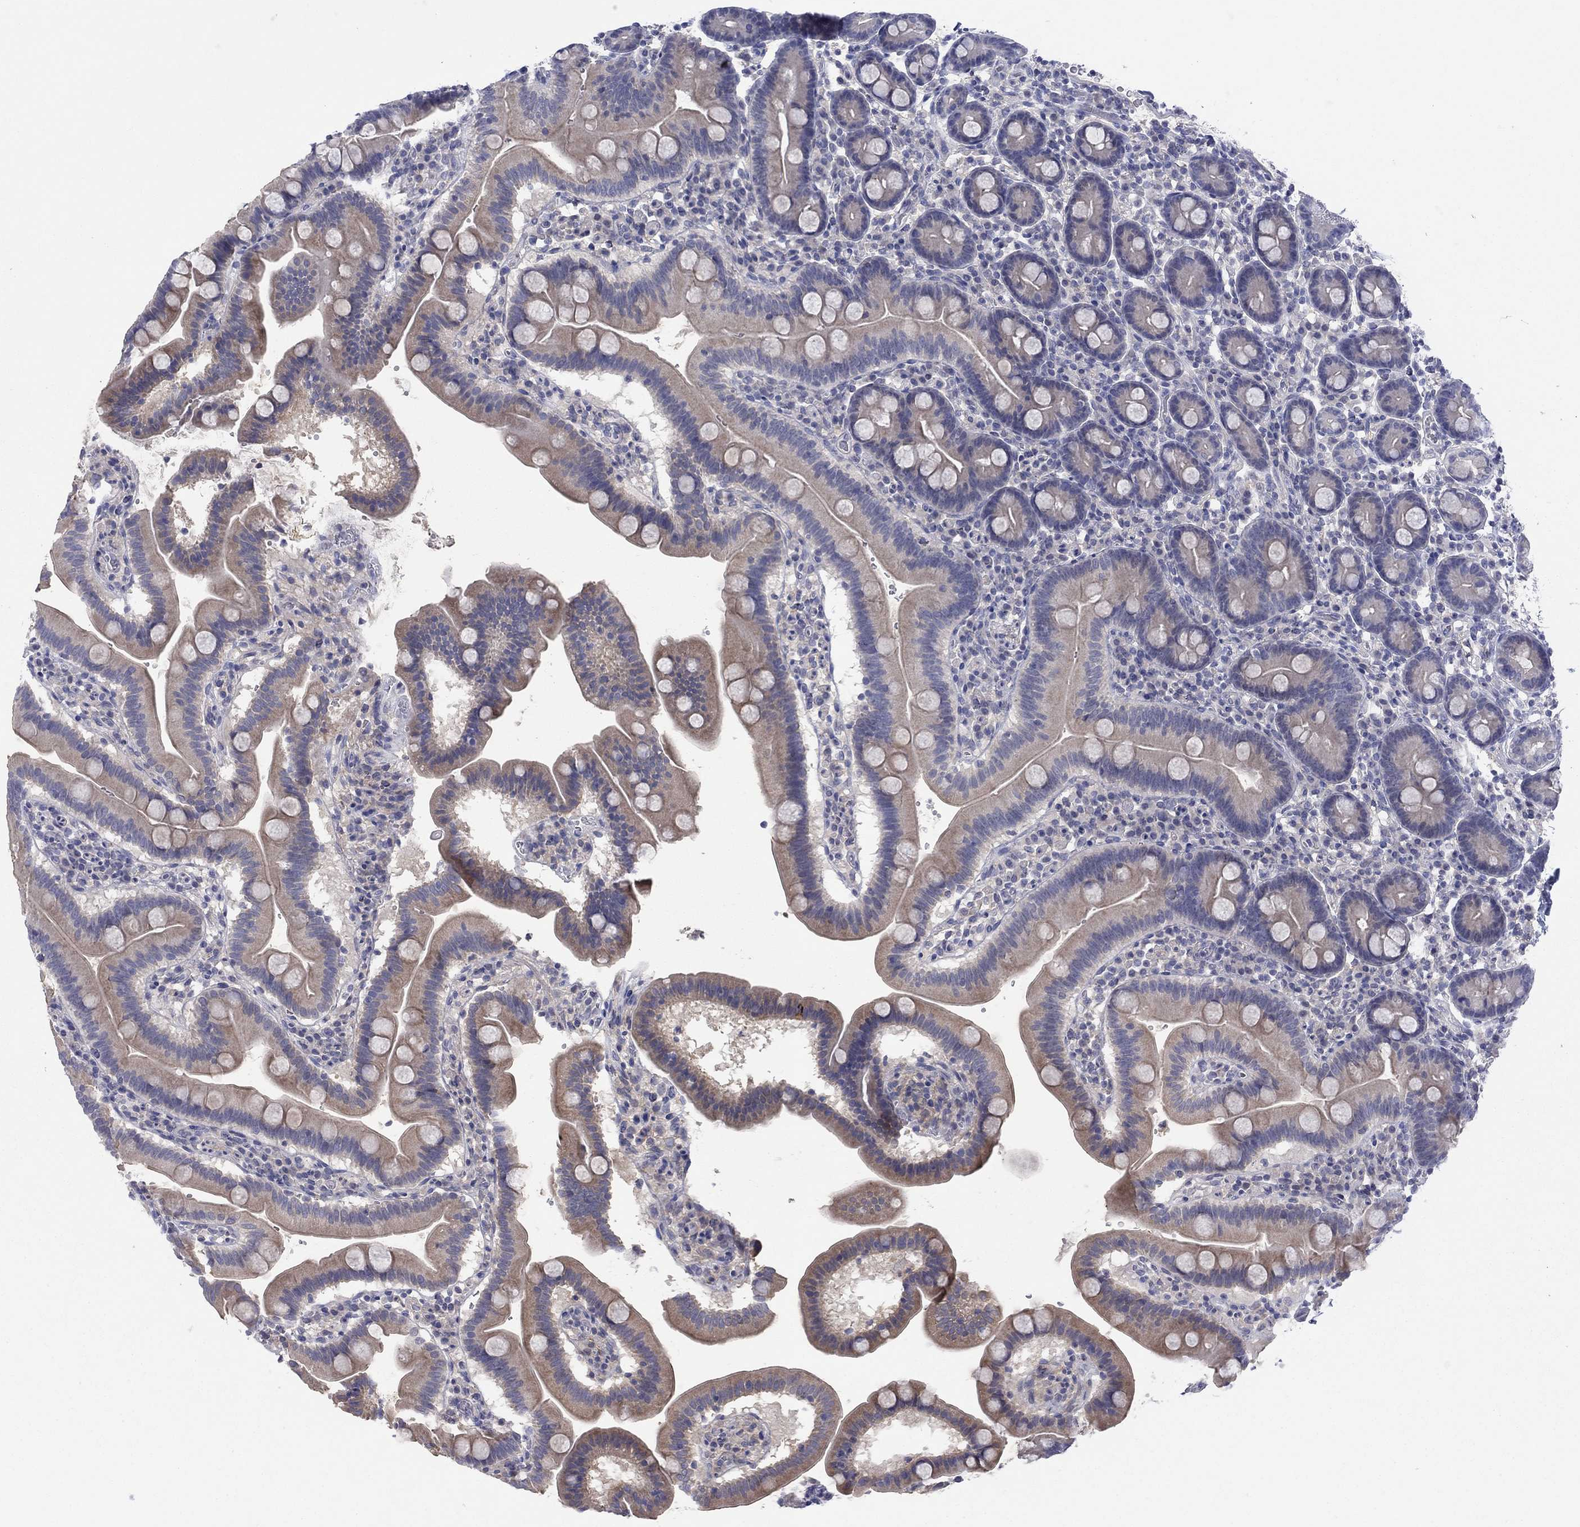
{"staining": {"intensity": "weak", "quantity": "25%-75%", "location": "cytoplasmic/membranous"}, "tissue": "duodenum", "cell_type": "Glandular cells", "image_type": "normal", "snomed": [{"axis": "morphology", "description": "Normal tissue, NOS"}, {"axis": "topography", "description": "Duodenum"}], "caption": "IHC micrograph of normal duodenum: human duodenum stained using immunohistochemistry (IHC) demonstrates low levels of weak protein expression localized specifically in the cytoplasmic/membranous of glandular cells, appearing as a cytoplasmic/membranous brown color.", "gene": "CYP2B6", "patient": {"sex": "male", "age": 59}}